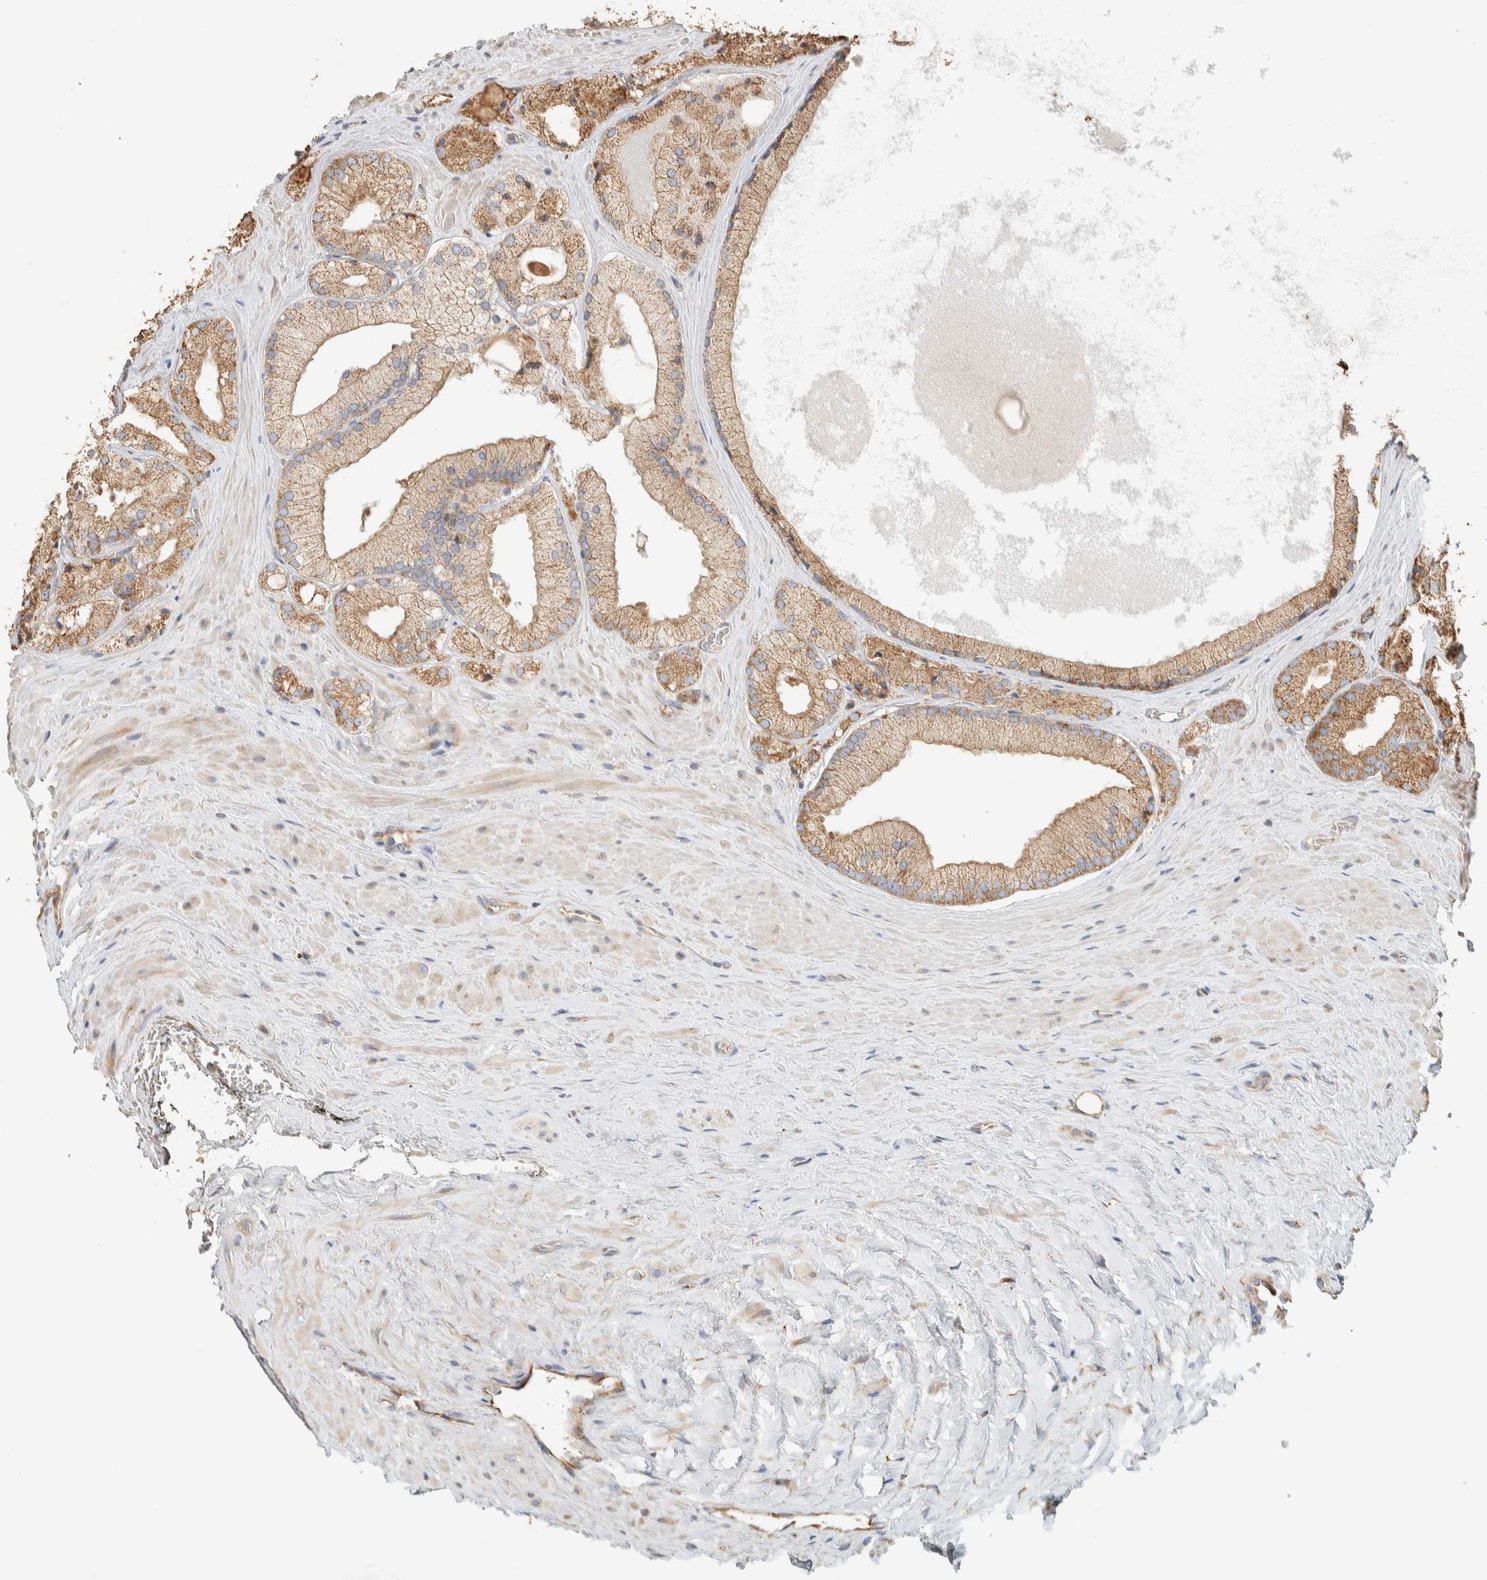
{"staining": {"intensity": "moderate", "quantity": ">75%", "location": "cytoplasmic/membranous"}, "tissue": "prostate cancer", "cell_type": "Tumor cells", "image_type": "cancer", "snomed": [{"axis": "morphology", "description": "Adenocarcinoma, Low grade"}, {"axis": "topography", "description": "Prostate"}], "caption": "A medium amount of moderate cytoplasmic/membranous staining is appreciated in about >75% of tumor cells in prostate cancer (low-grade adenocarcinoma) tissue.", "gene": "RAB11FIP1", "patient": {"sex": "male", "age": 65}}